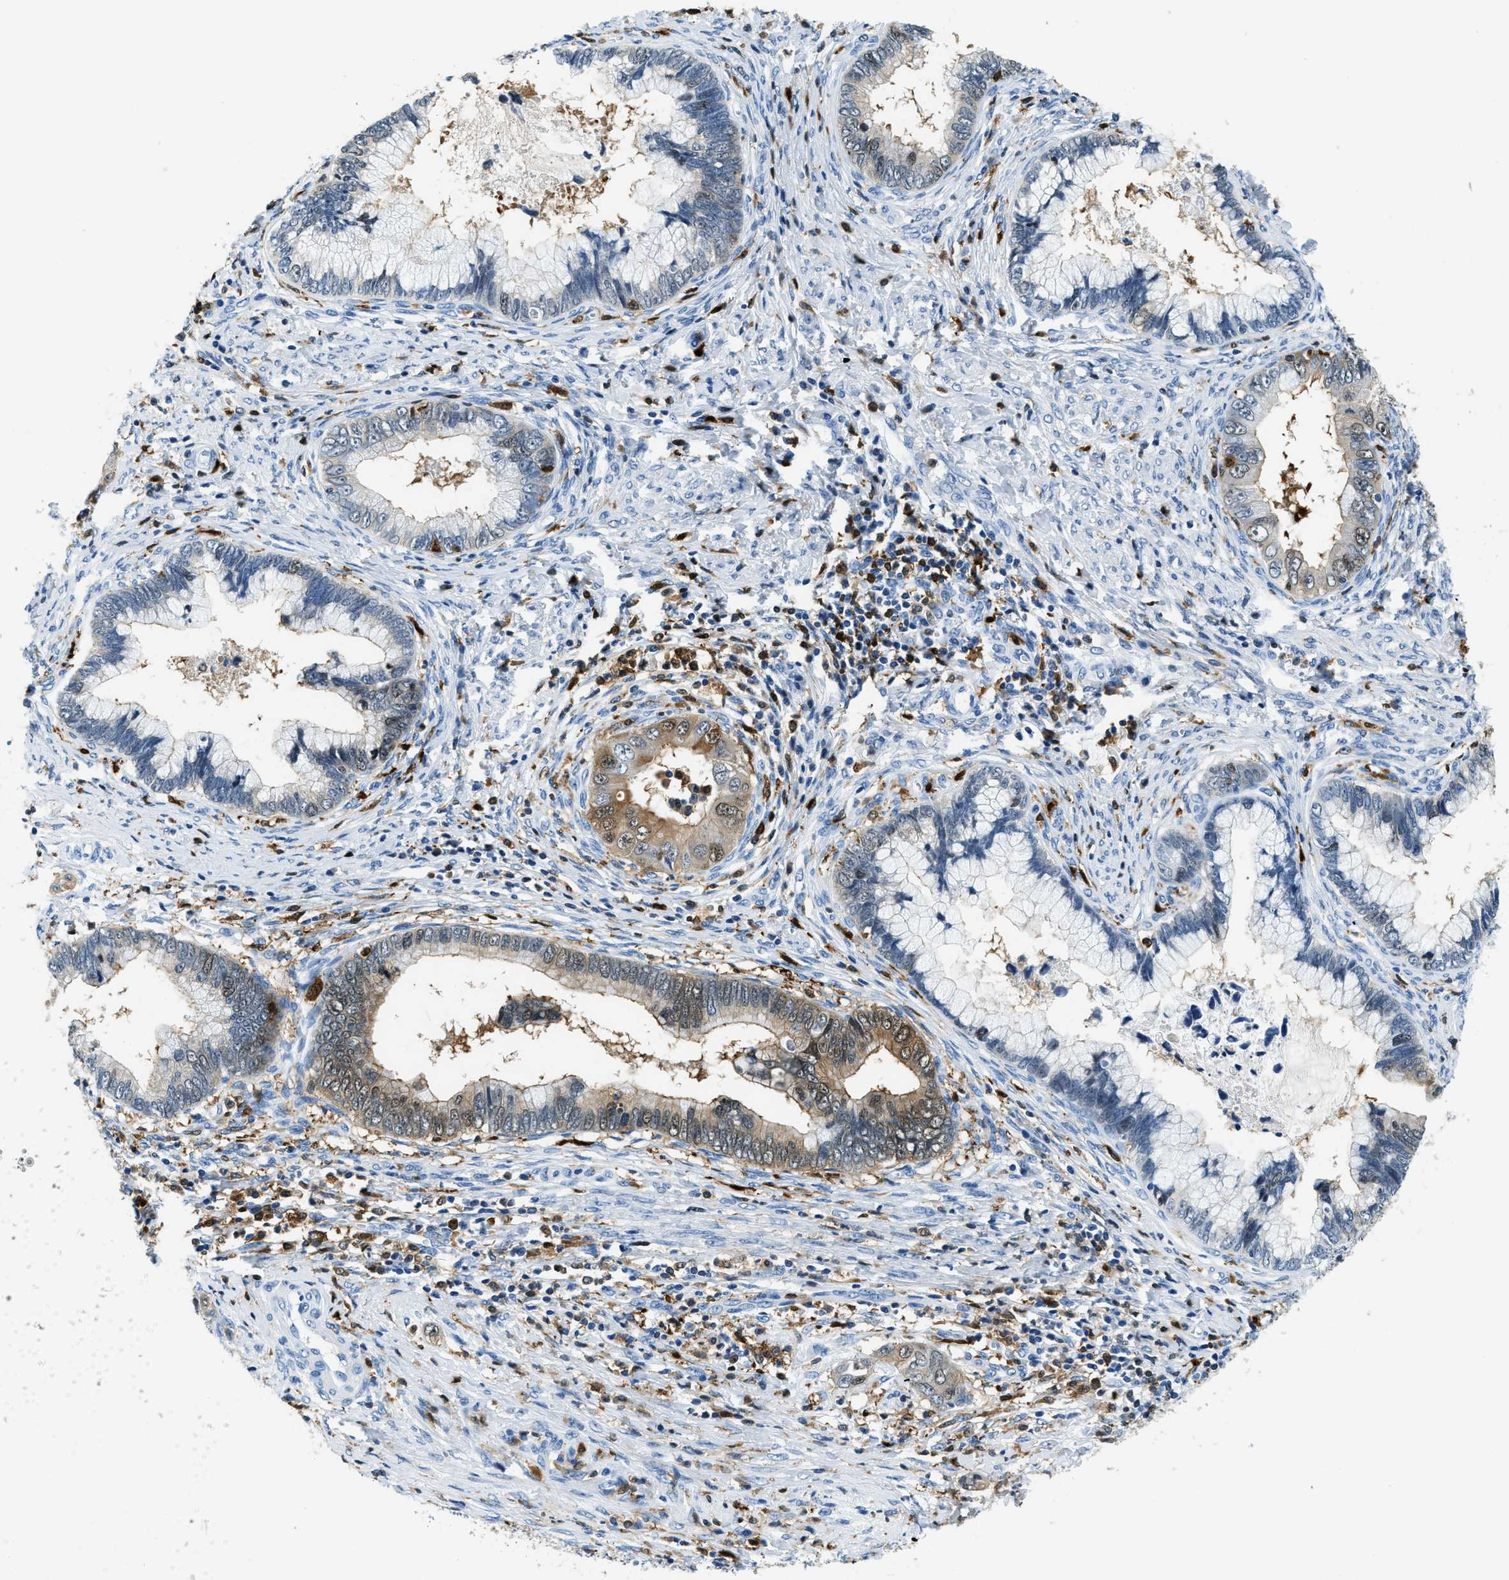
{"staining": {"intensity": "weak", "quantity": "<25%", "location": "cytoplasmic/membranous,nuclear"}, "tissue": "cervical cancer", "cell_type": "Tumor cells", "image_type": "cancer", "snomed": [{"axis": "morphology", "description": "Adenocarcinoma, NOS"}, {"axis": "topography", "description": "Cervix"}], "caption": "Immunohistochemical staining of cervical adenocarcinoma displays no significant staining in tumor cells.", "gene": "CAPG", "patient": {"sex": "female", "age": 44}}